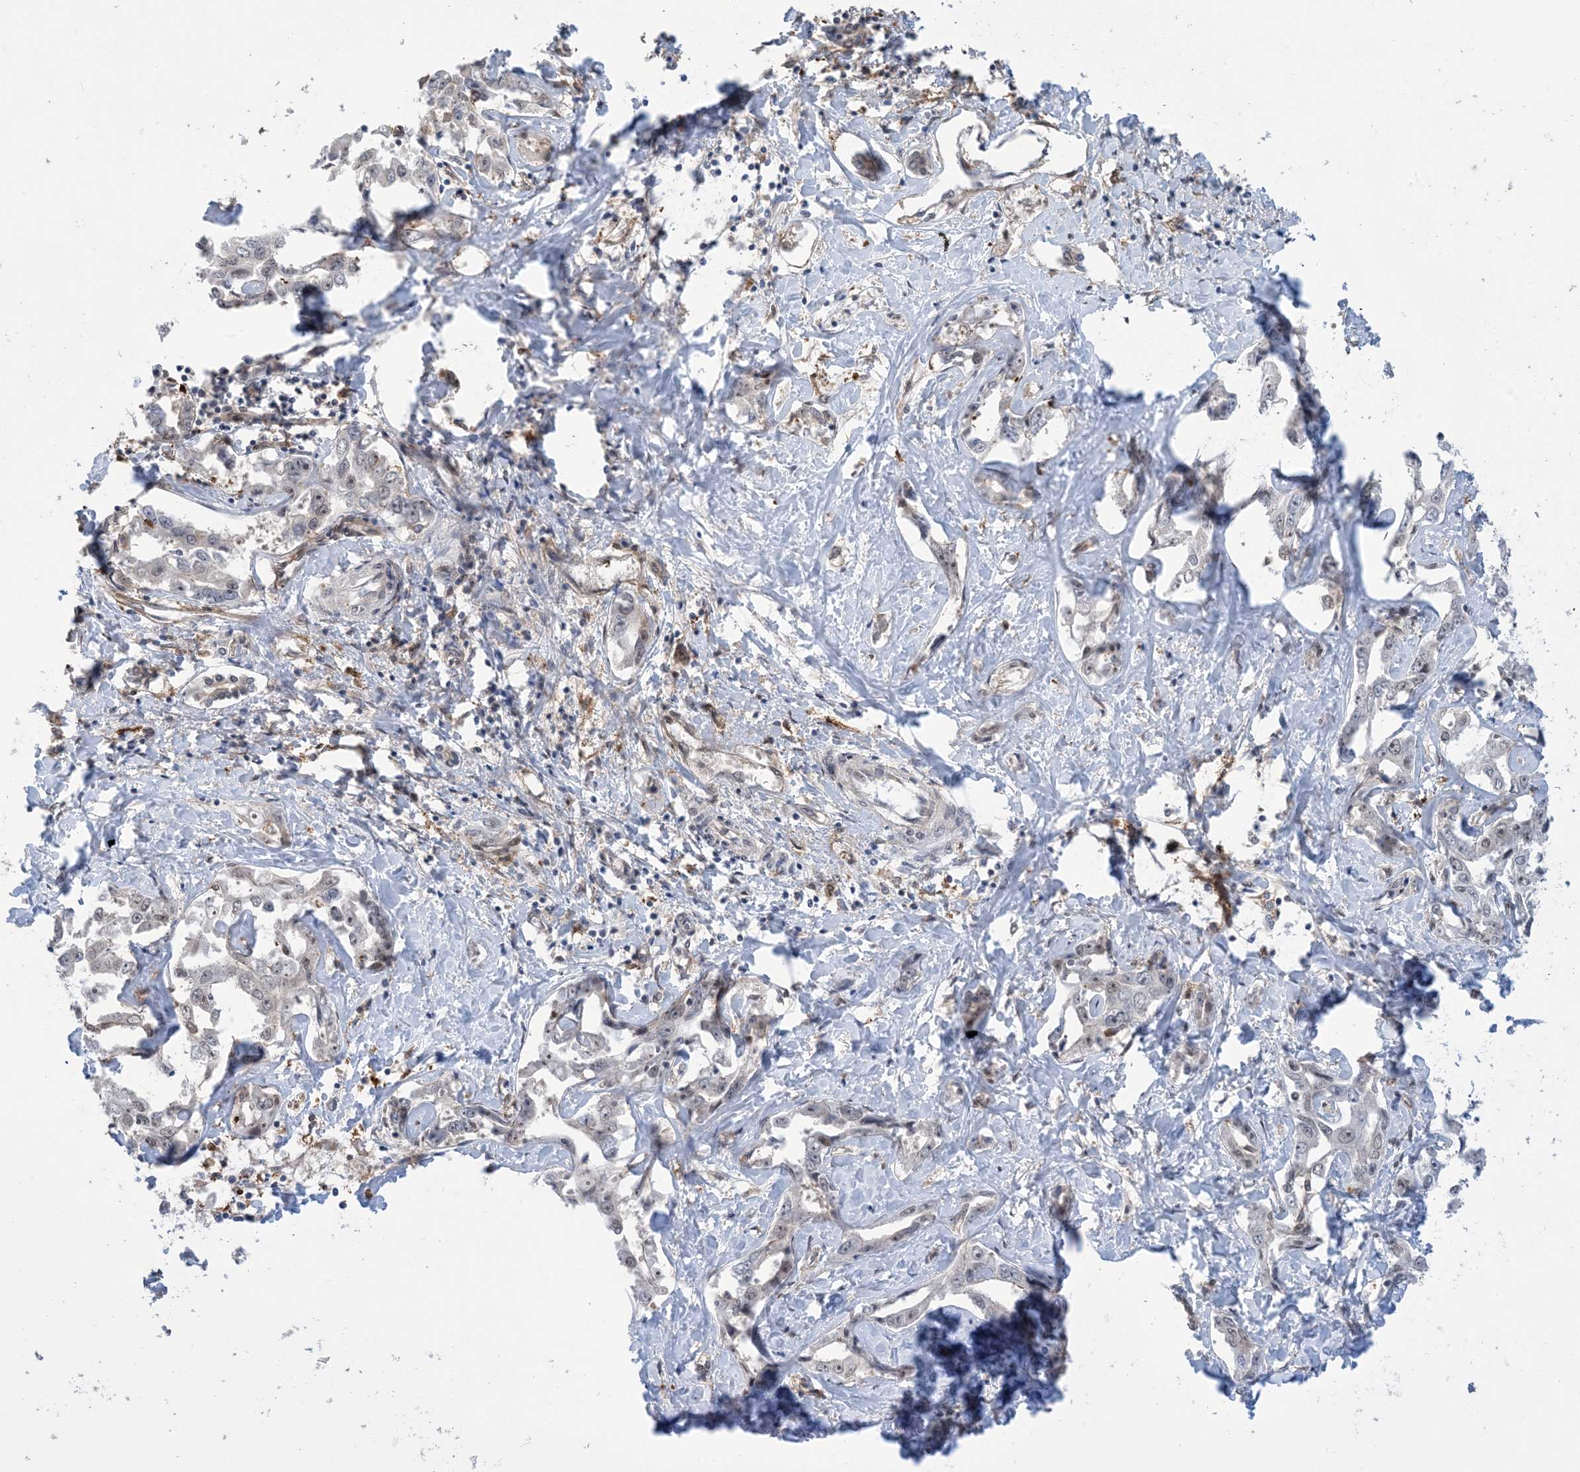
{"staining": {"intensity": "negative", "quantity": "none", "location": "none"}, "tissue": "liver cancer", "cell_type": "Tumor cells", "image_type": "cancer", "snomed": [{"axis": "morphology", "description": "Cholangiocarcinoma"}, {"axis": "topography", "description": "Liver"}], "caption": "High magnification brightfield microscopy of liver cancer stained with DAB (brown) and counterstained with hematoxylin (blue): tumor cells show no significant positivity. (DAB immunohistochemistry (IHC) visualized using brightfield microscopy, high magnification).", "gene": "ZNF8", "patient": {"sex": "male", "age": 59}}